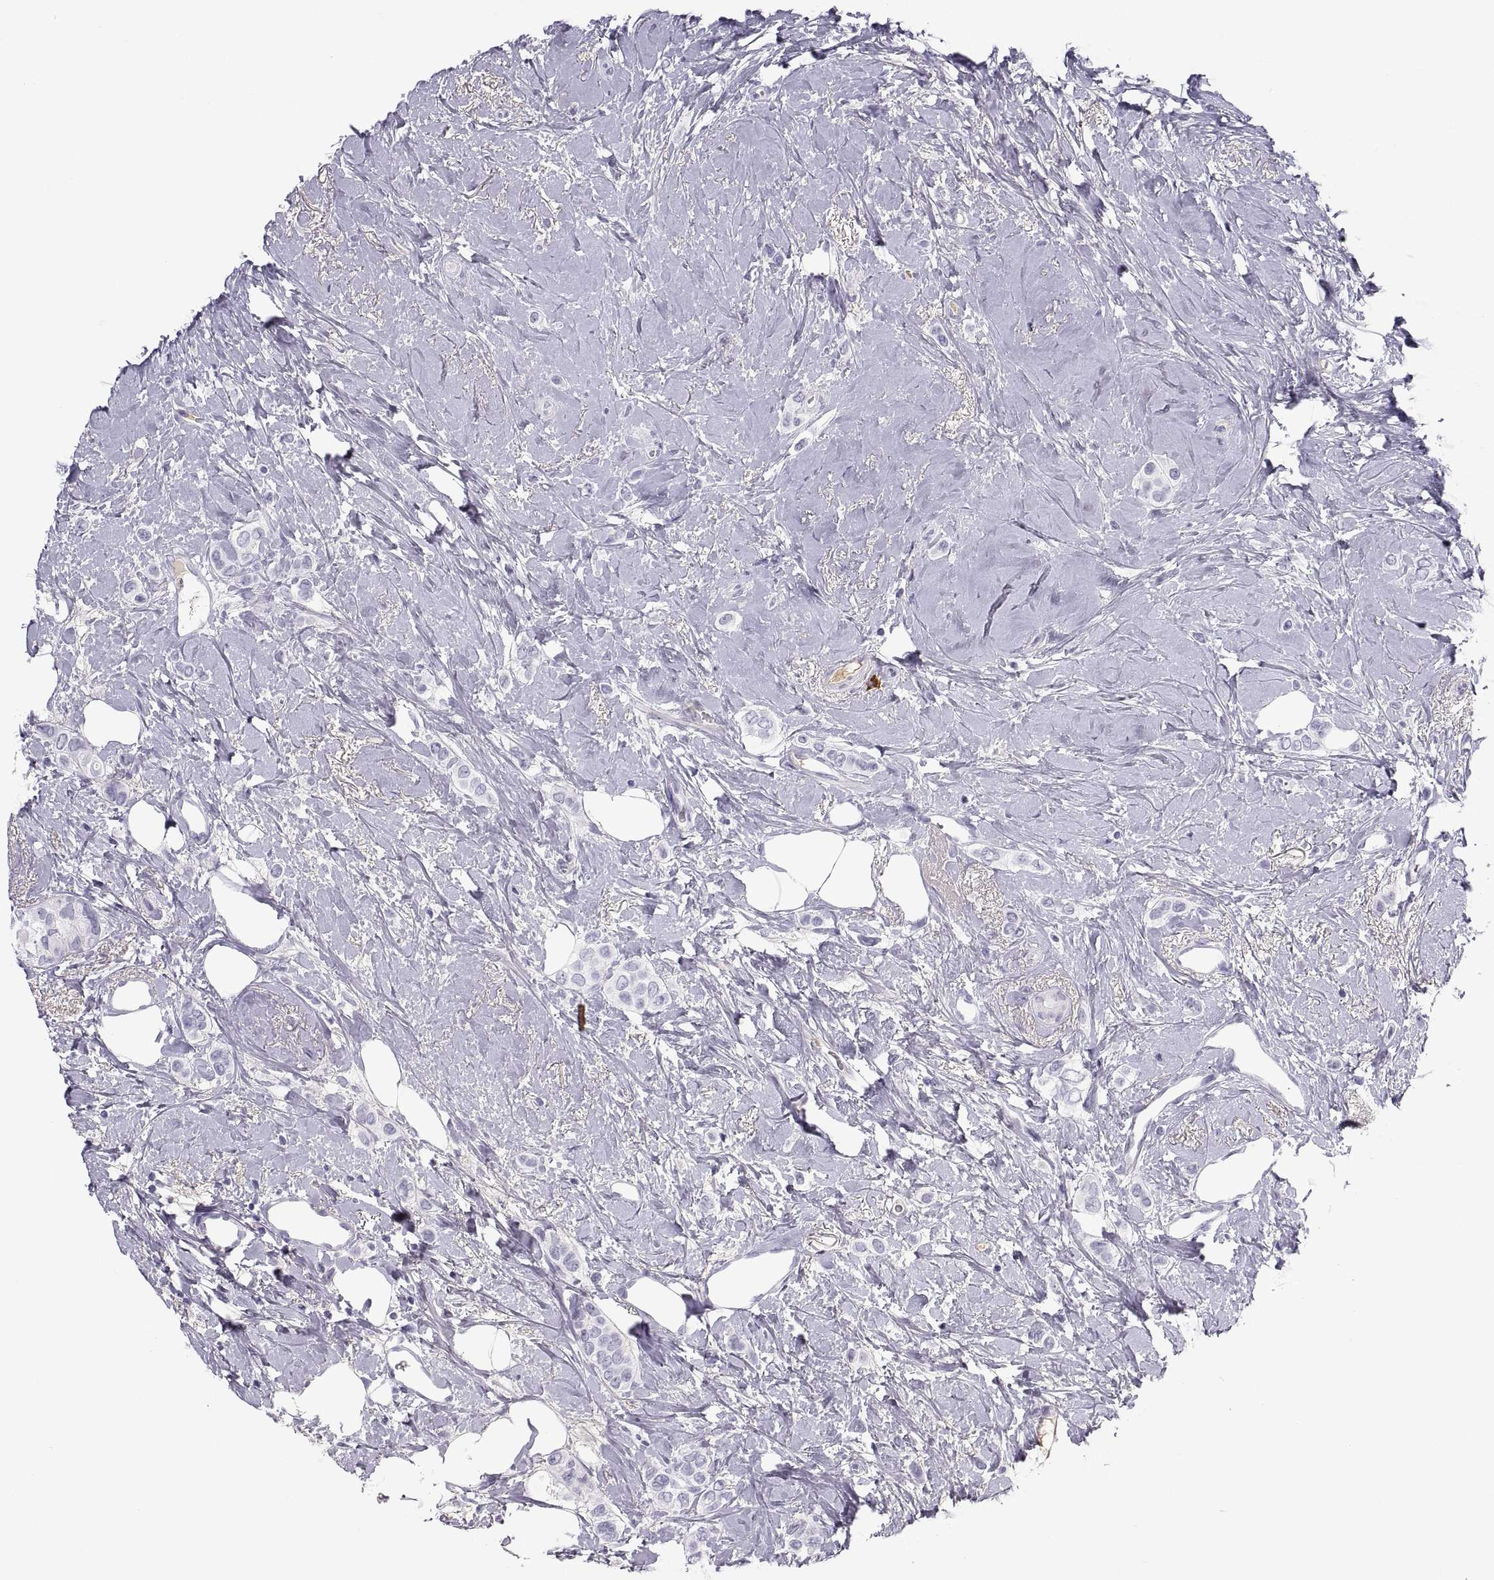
{"staining": {"intensity": "negative", "quantity": "none", "location": "none"}, "tissue": "breast cancer", "cell_type": "Tumor cells", "image_type": "cancer", "snomed": [{"axis": "morphology", "description": "Lobular carcinoma"}, {"axis": "topography", "description": "Breast"}], "caption": "The immunohistochemistry (IHC) micrograph has no significant positivity in tumor cells of breast cancer (lobular carcinoma) tissue. (Brightfield microscopy of DAB IHC at high magnification).", "gene": "MAGEB2", "patient": {"sex": "female", "age": 66}}